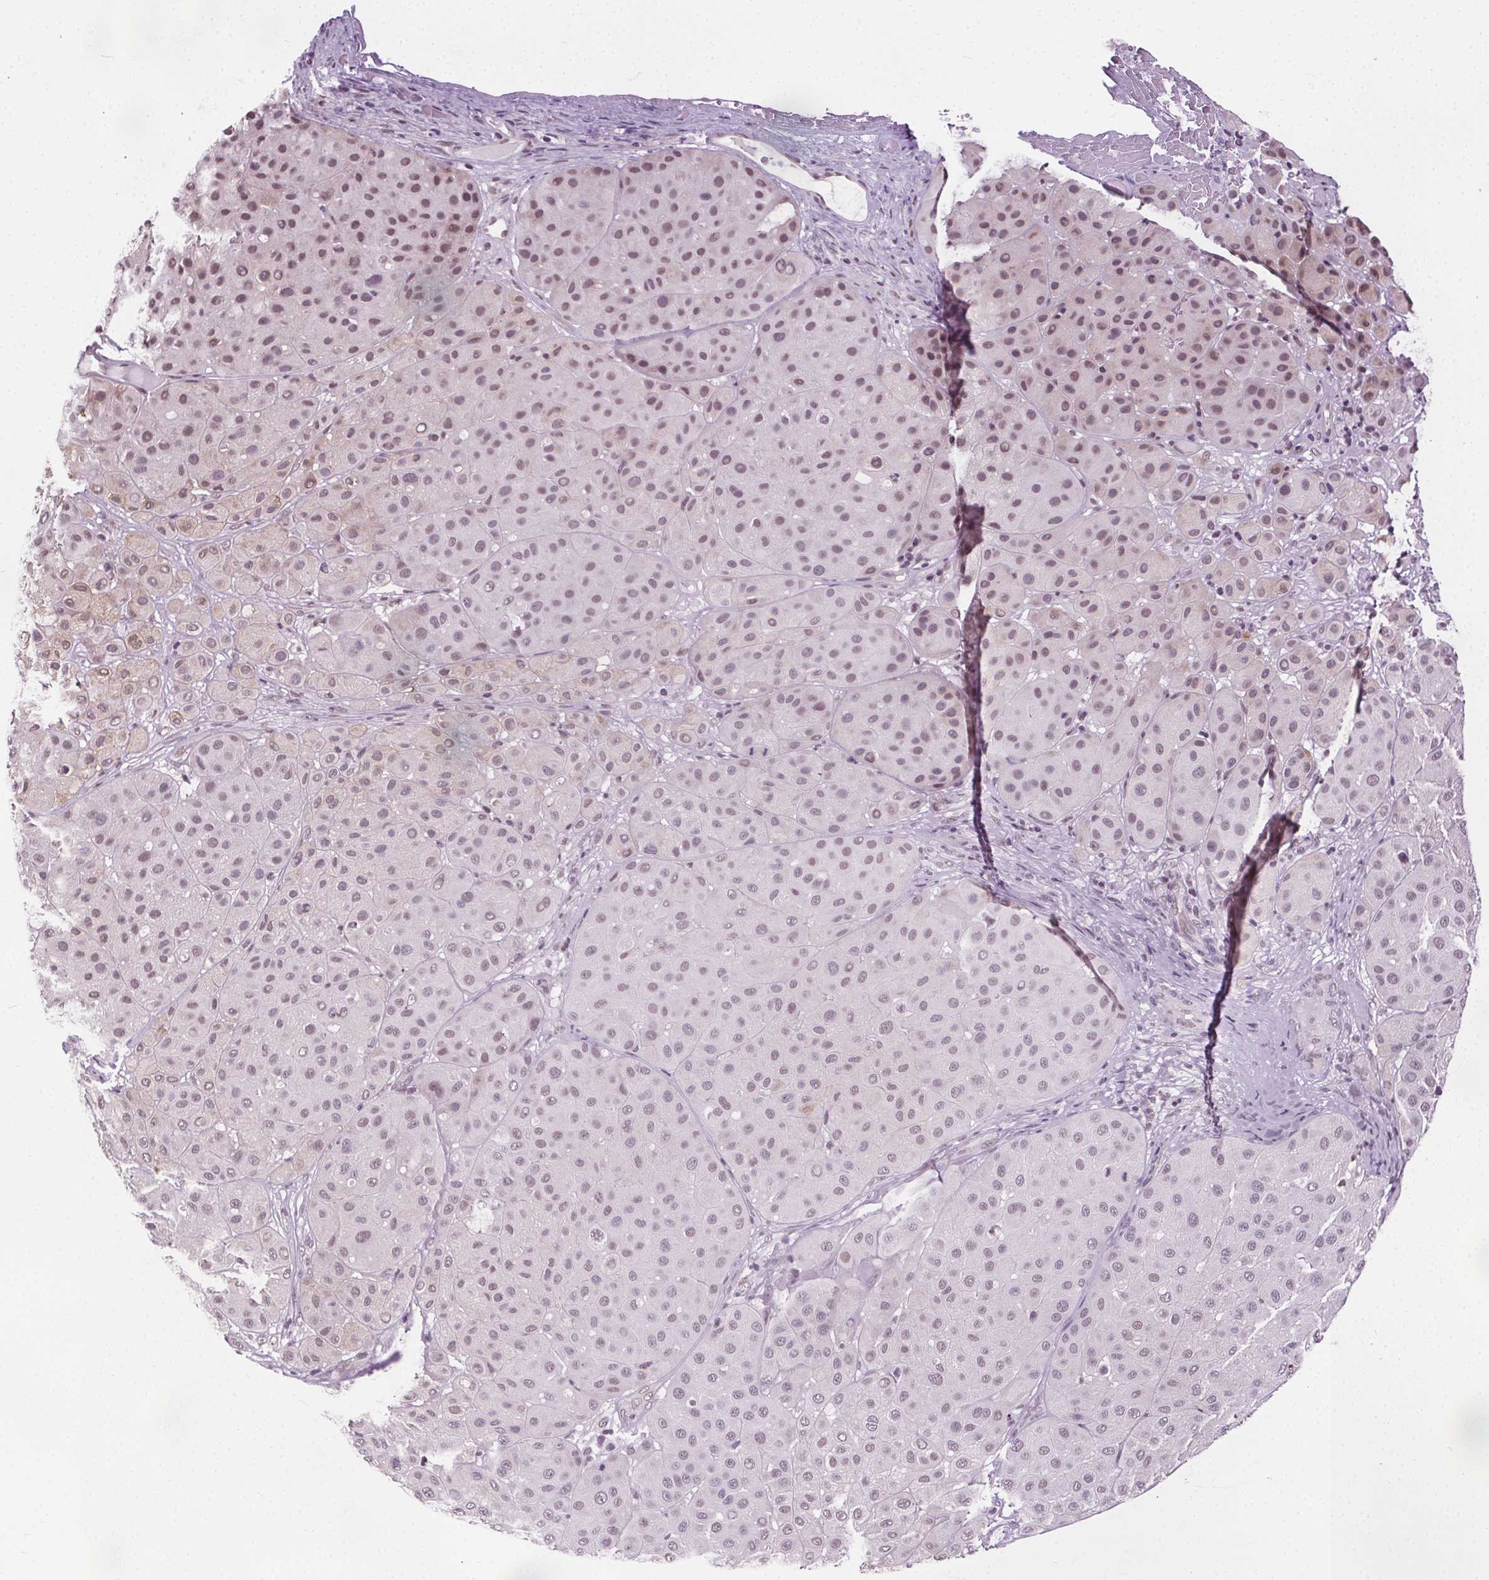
{"staining": {"intensity": "weak", "quantity": "<25%", "location": "nuclear"}, "tissue": "melanoma", "cell_type": "Tumor cells", "image_type": "cancer", "snomed": [{"axis": "morphology", "description": "Malignant melanoma, Metastatic site"}, {"axis": "topography", "description": "Smooth muscle"}], "caption": "High magnification brightfield microscopy of melanoma stained with DAB (3,3'-diaminobenzidine) (brown) and counterstained with hematoxylin (blue): tumor cells show no significant positivity.", "gene": "CEBPA", "patient": {"sex": "male", "age": 41}}